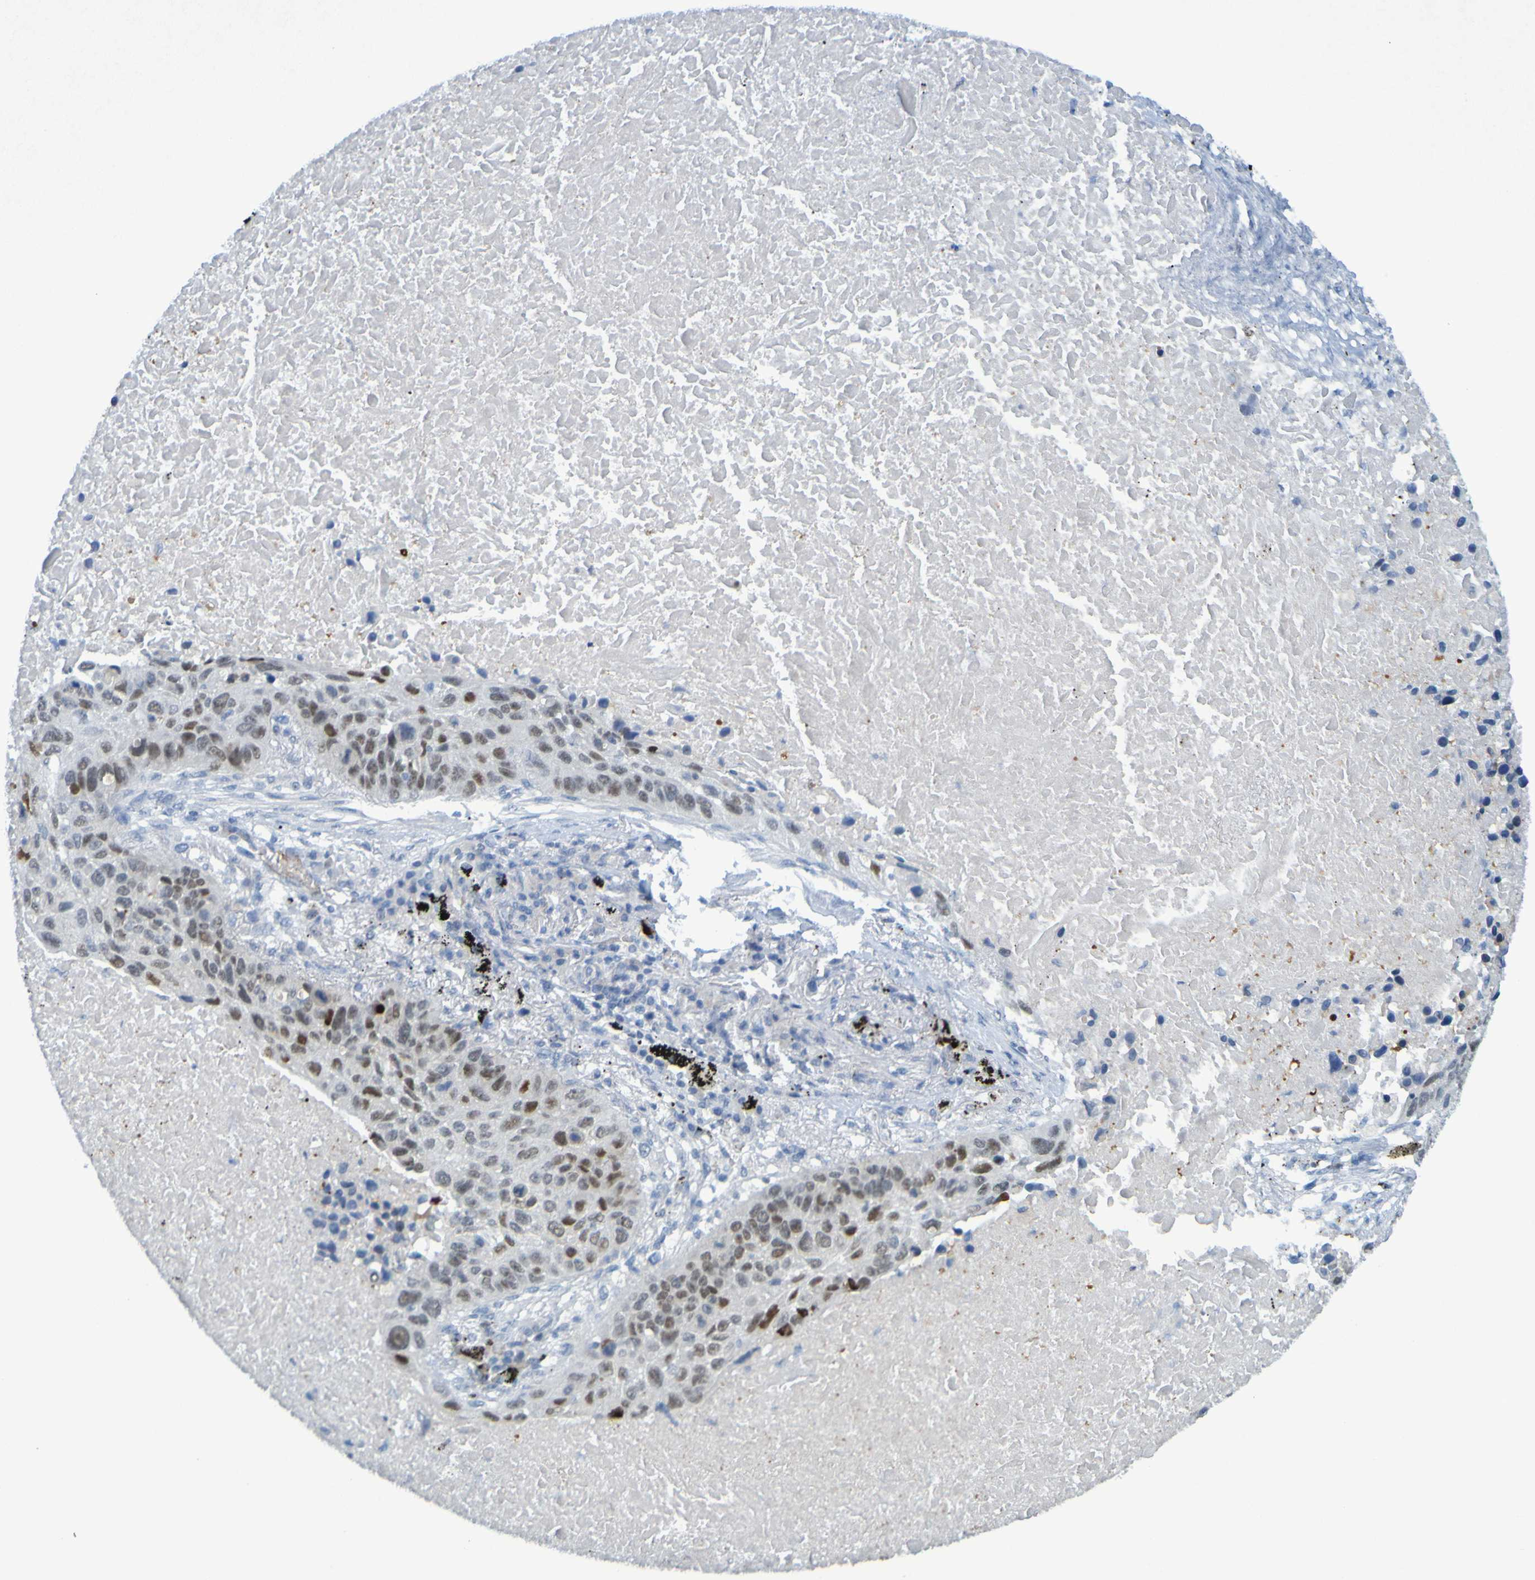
{"staining": {"intensity": "weak", "quantity": ">75%", "location": "nuclear"}, "tissue": "lung cancer", "cell_type": "Tumor cells", "image_type": "cancer", "snomed": [{"axis": "morphology", "description": "Squamous cell carcinoma, NOS"}, {"axis": "topography", "description": "Lung"}], "caption": "Immunohistochemical staining of human lung cancer (squamous cell carcinoma) exhibits low levels of weak nuclear protein expression in approximately >75% of tumor cells.", "gene": "USP36", "patient": {"sex": "male", "age": 57}}